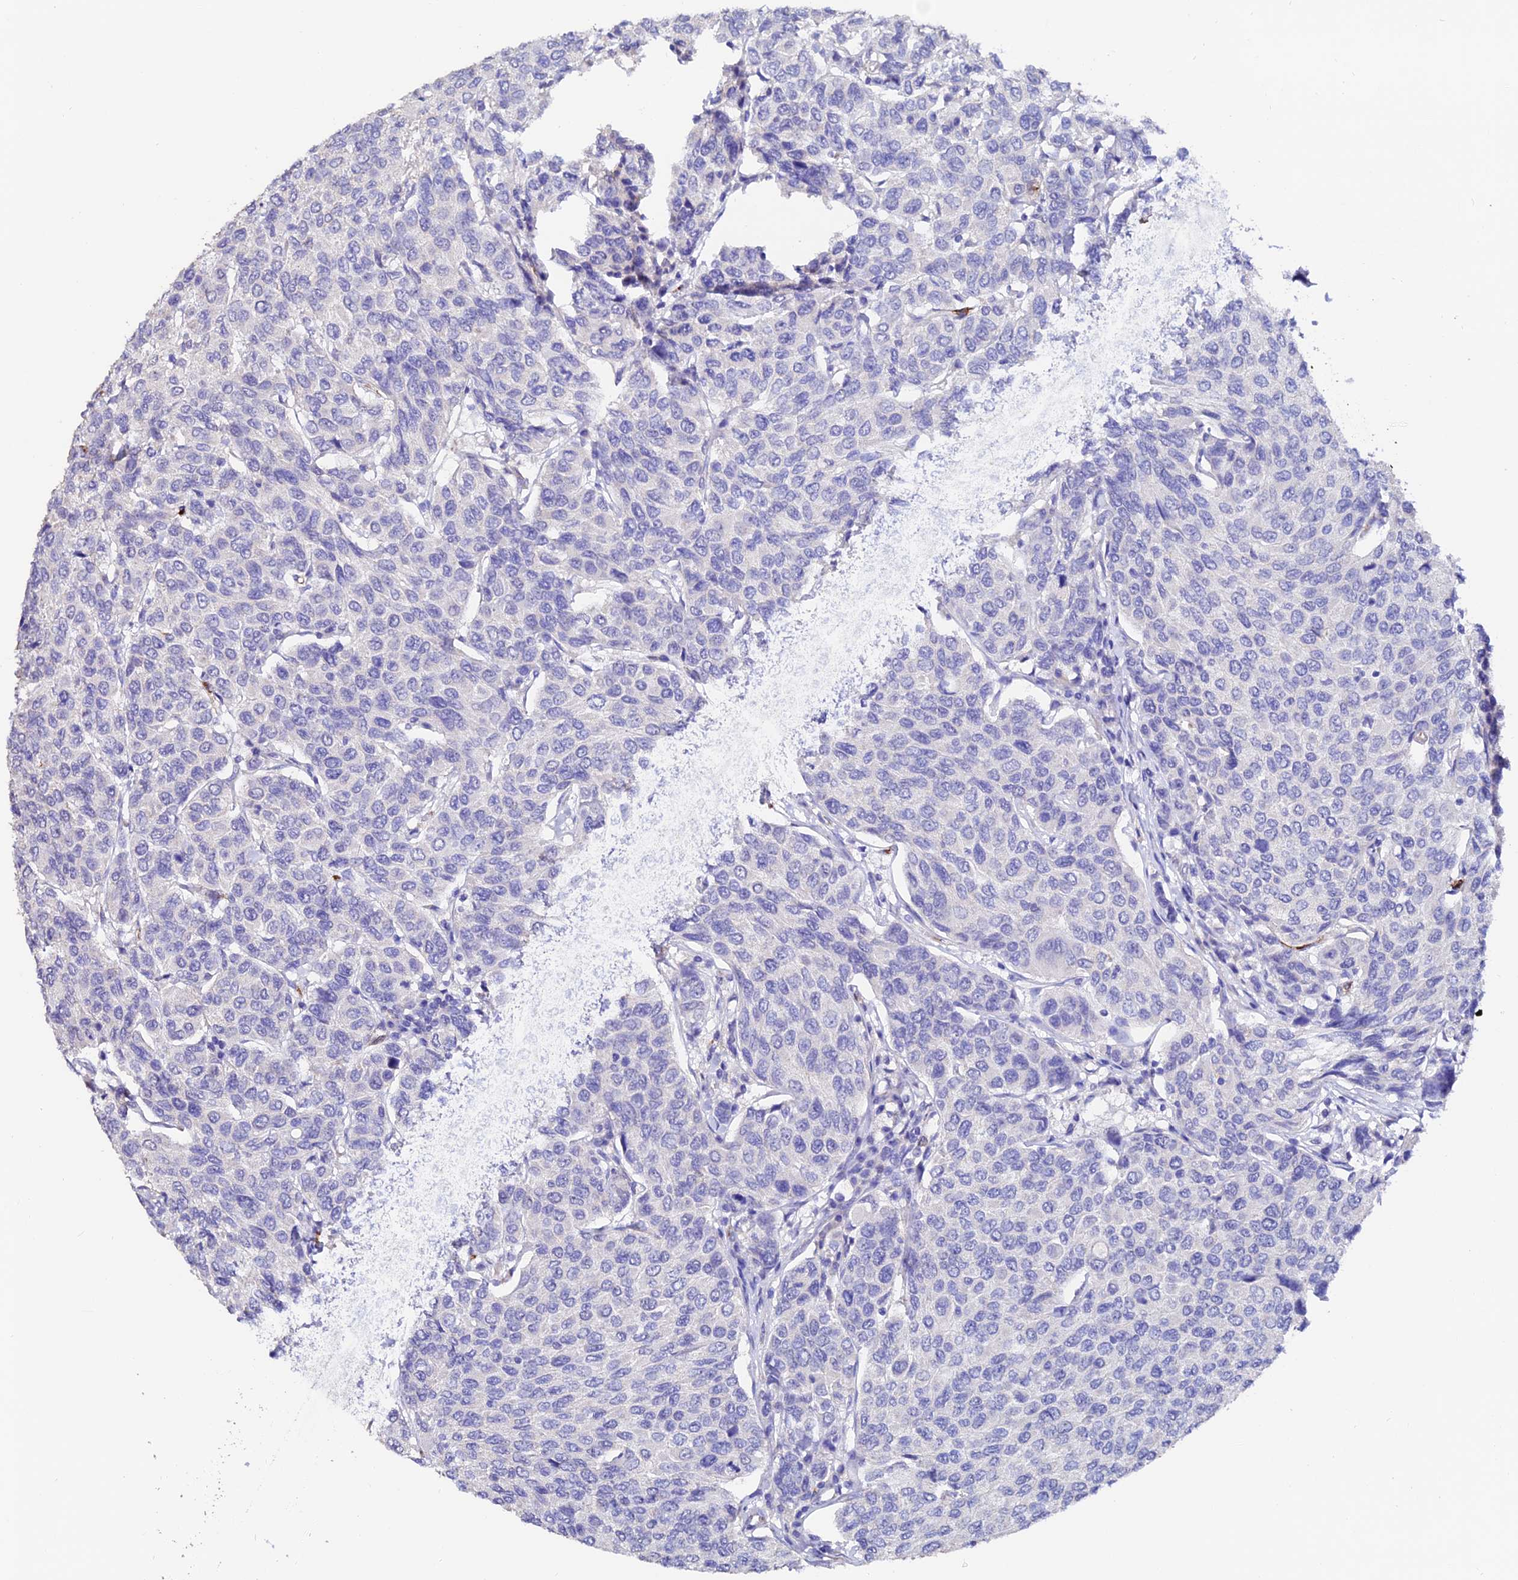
{"staining": {"intensity": "negative", "quantity": "none", "location": "none"}, "tissue": "breast cancer", "cell_type": "Tumor cells", "image_type": "cancer", "snomed": [{"axis": "morphology", "description": "Duct carcinoma"}, {"axis": "topography", "description": "Breast"}], "caption": "Human breast cancer (invasive ductal carcinoma) stained for a protein using IHC reveals no positivity in tumor cells.", "gene": "ESM1", "patient": {"sex": "female", "age": 55}}